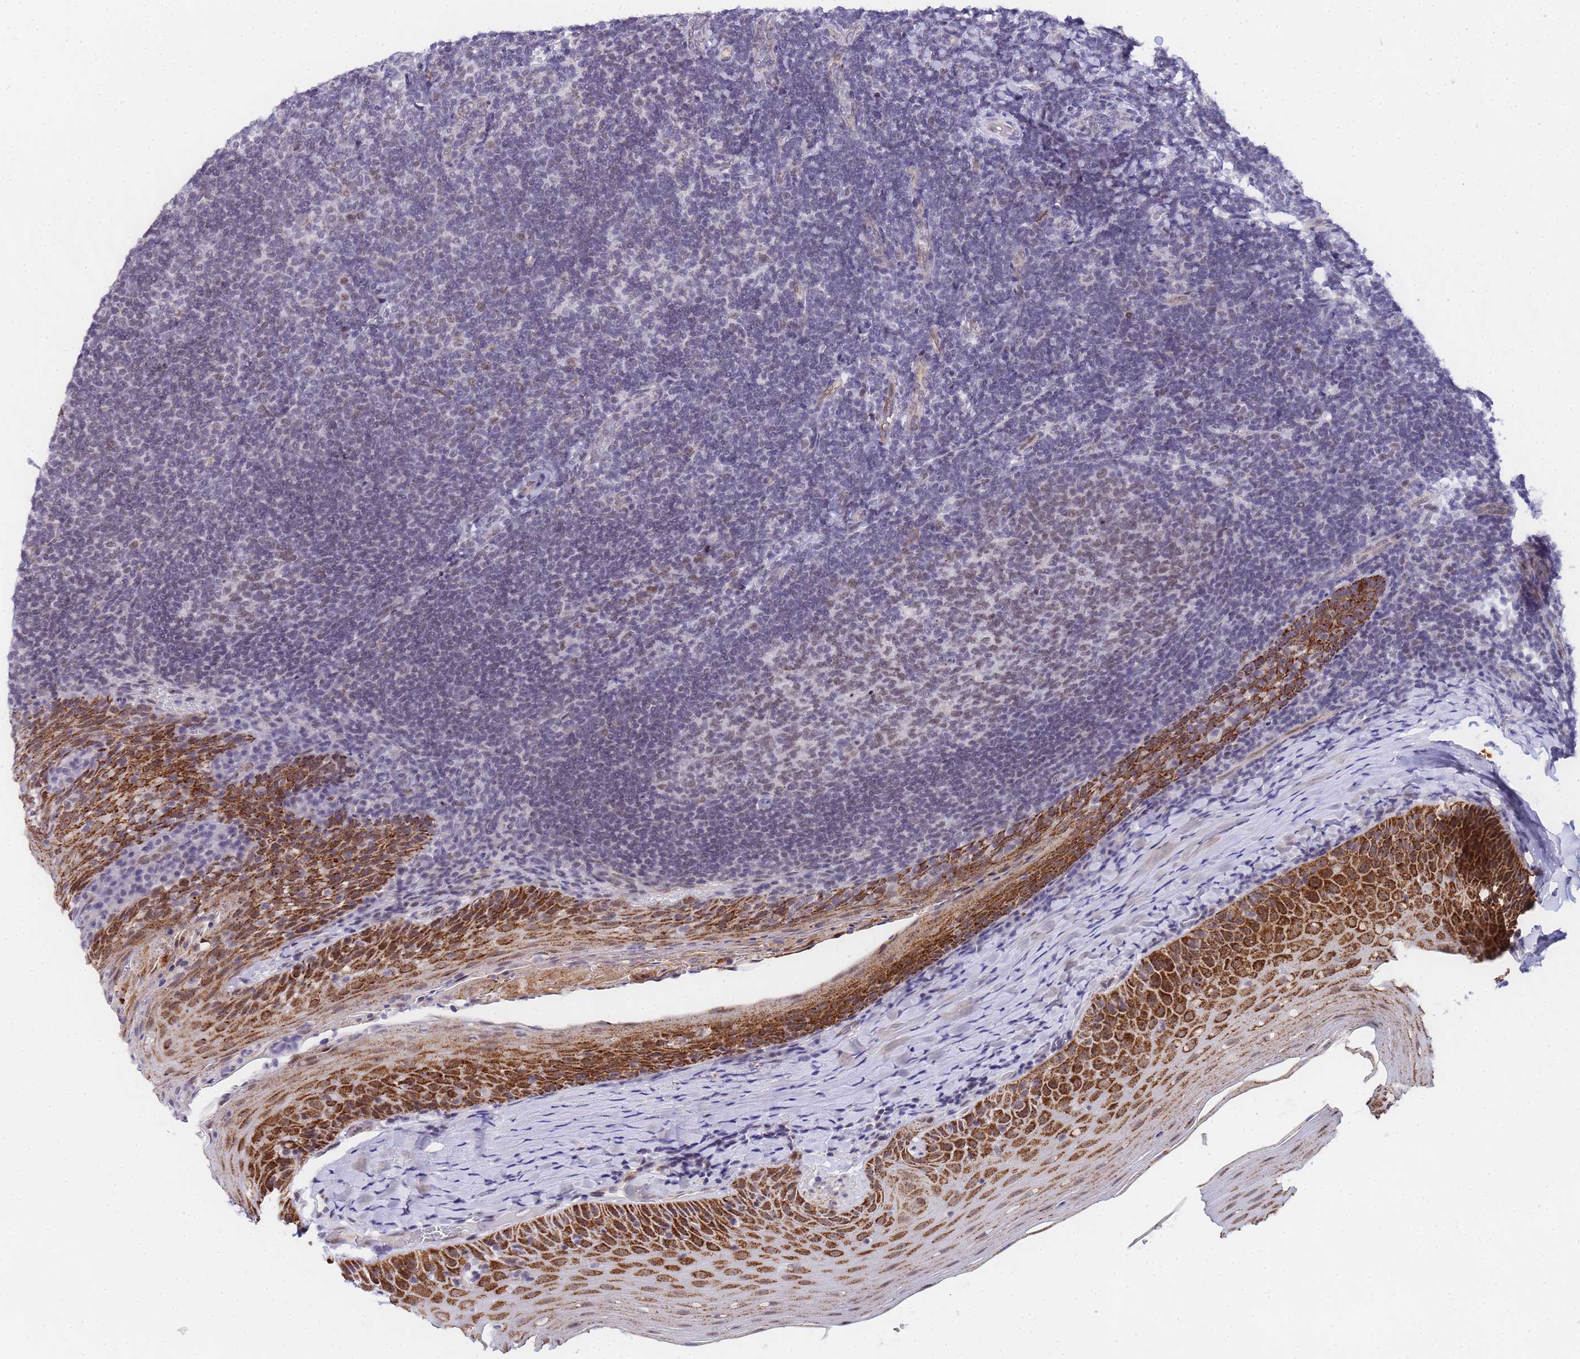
{"staining": {"intensity": "weak", "quantity": "25%-75%", "location": "nuclear"}, "tissue": "tonsil", "cell_type": "Germinal center cells", "image_type": "normal", "snomed": [{"axis": "morphology", "description": "Normal tissue, NOS"}, {"axis": "topography", "description": "Tonsil"}], "caption": "Immunohistochemistry histopathology image of unremarkable human tonsil stained for a protein (brown), which exhibits low levels of weak nuclear expression in about 25%-75% of germinal center cells.", "gene": "CKMT1A", "patient": {"sex": "female", "age": 10}}